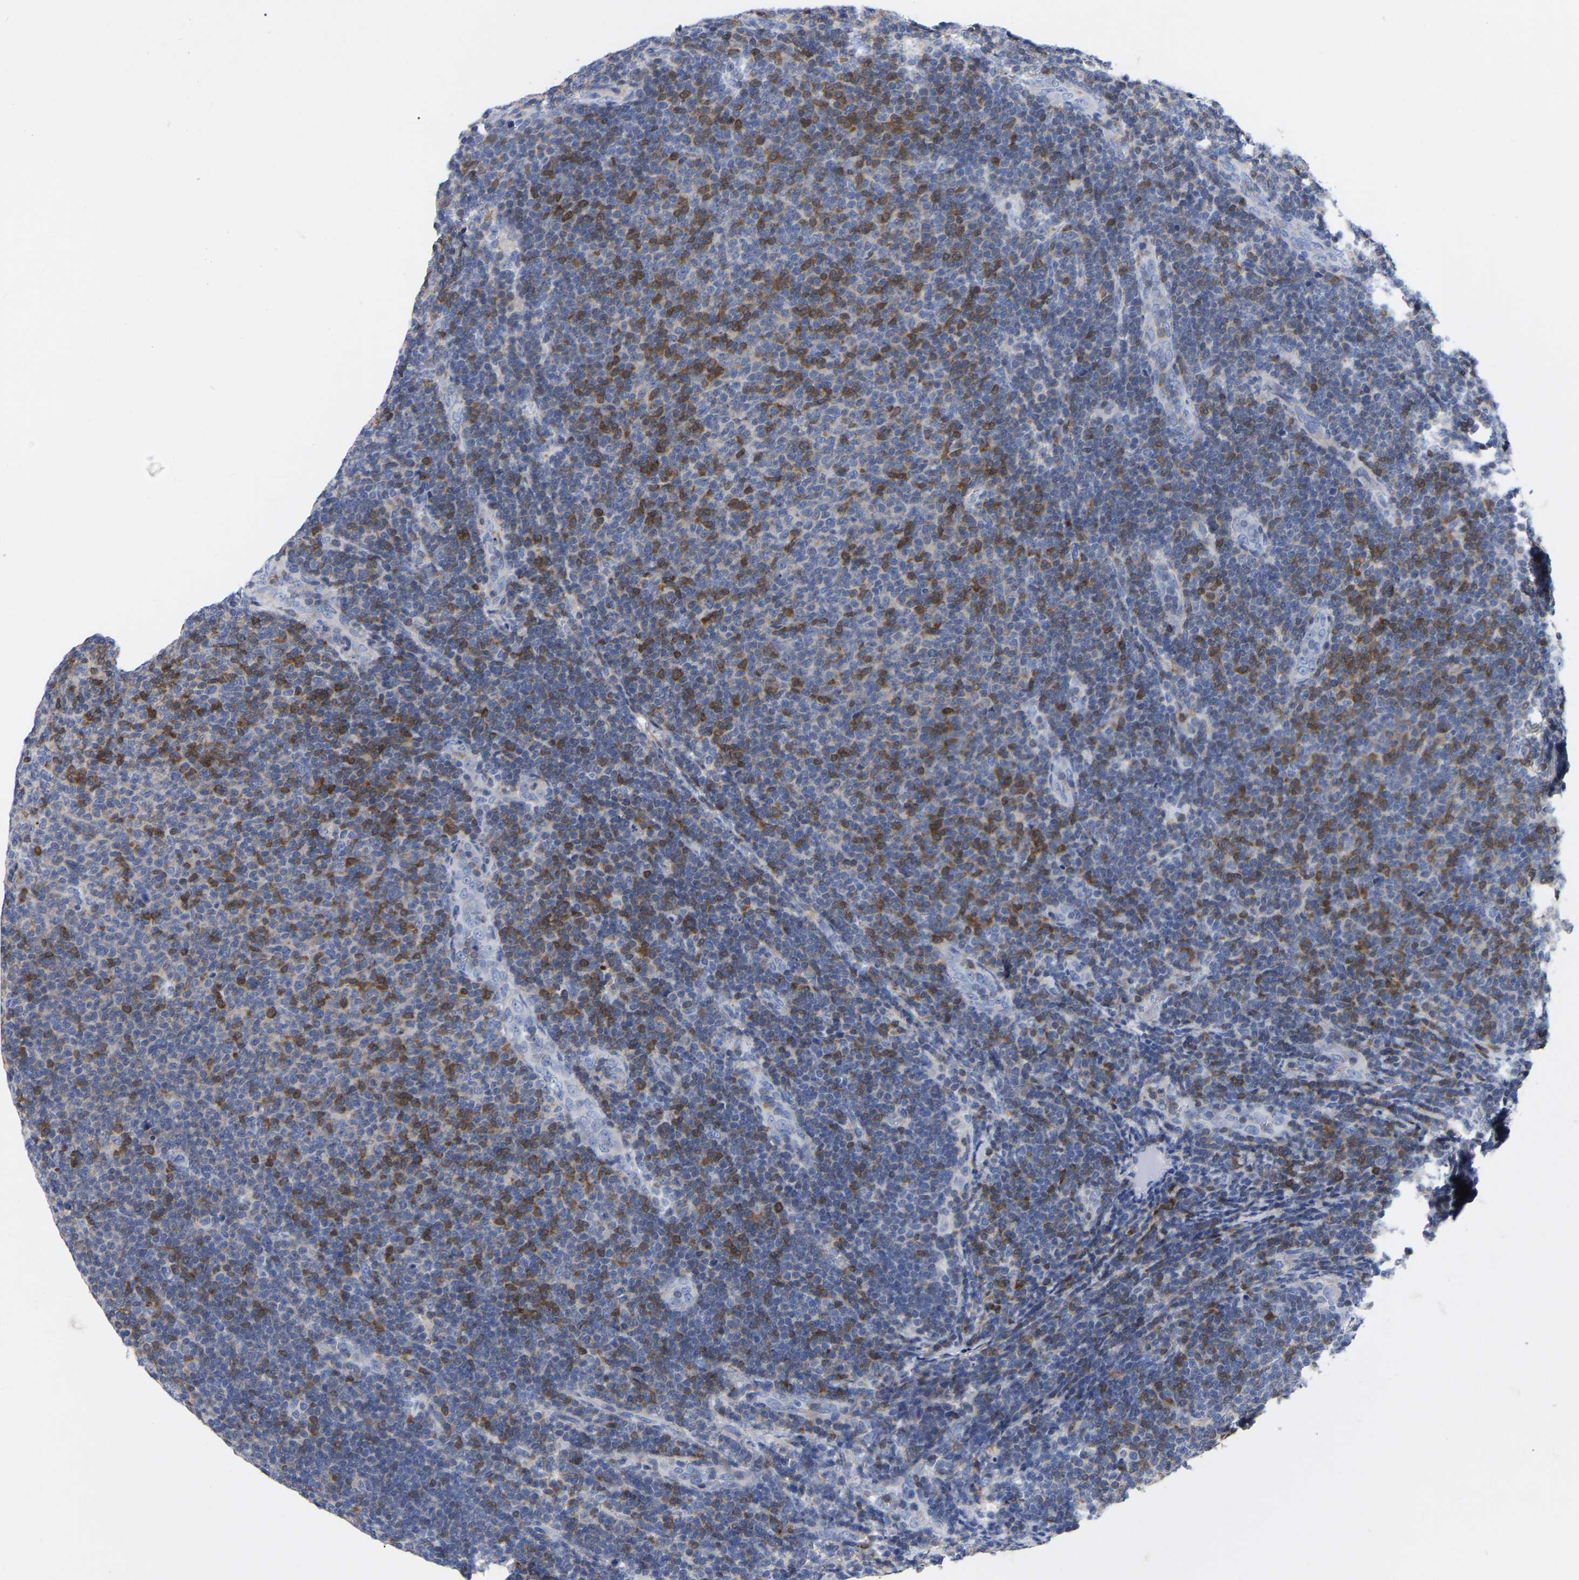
{"staining": {"intensity": "negative", "quantity": "none", "location": "none"}, "tissue": "lymphoma", "cell_type": "Tumor cells", "image_type": "cancer", "snomed": [{"axis": "morphology", "description": "Malignant lymphoma, non-Hodgkin's type, Low grade"}, {"axis": "topography", "description": "Lymph node"}], "caption": "A high-resolution histopathology image shows immunohistochemistry staining of malignant lymphoma, non-Hodgkin's type (low-grade), which exhibits no significant positivity in tumor cells.", "gene": "PTPN7", "patient": {"sex": "male", "age": 66}}